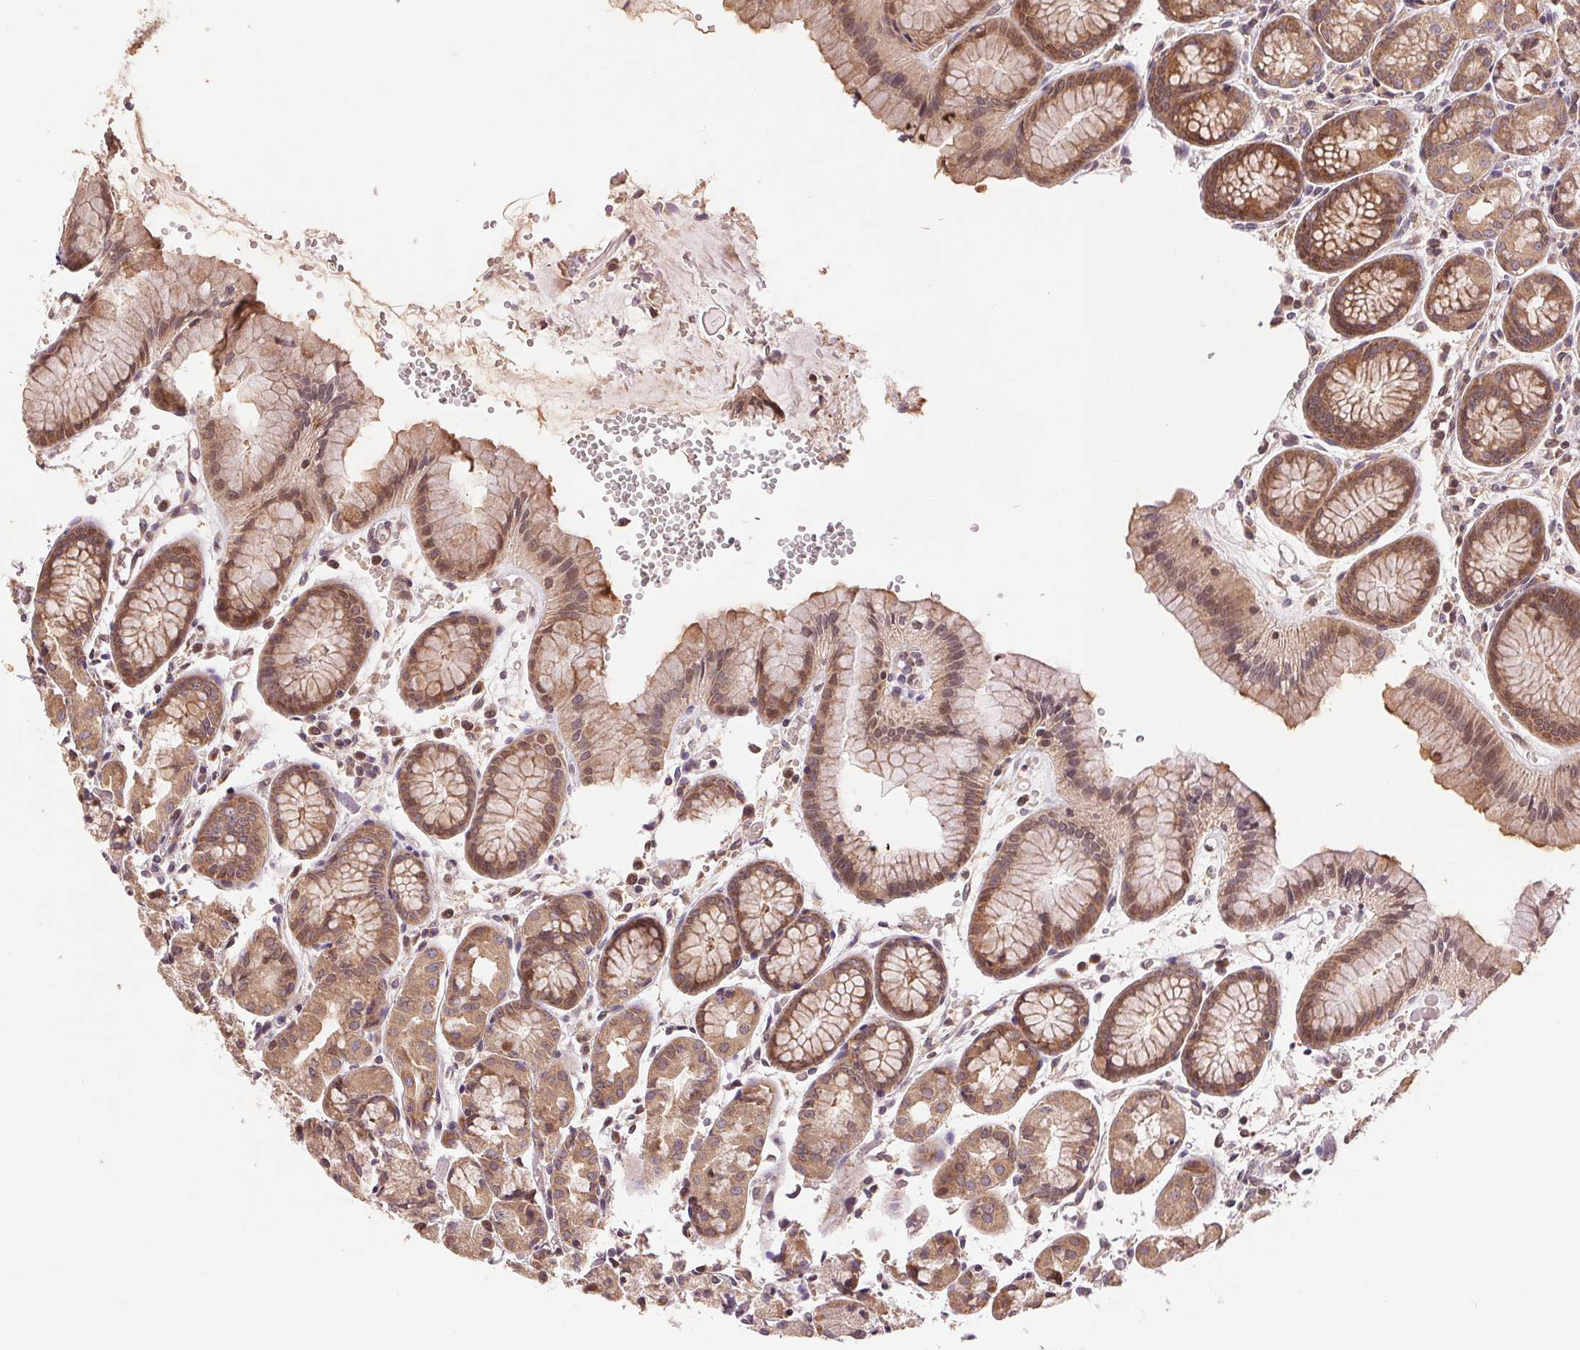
{"staining": {"intensity": "moderate", "quantity": ">75%", "location": "cytoplasmic/membranous,nuclear"}, "tissue": "stomach", "cell_type": "Glandular cells", "image_type": "normal", "snomed": [{"axis": "morphology", "description": "Normal tissue, NOS"}, {"axis": "topography", "description": "Stomach, upper"}], "caption": "Protein staining by IHC exhibits moderate cytoplasmic/membranous,nuclear positivity in about >75% of glandular cells in benign stomach.", "gene": "BTF3L4", "patient": {"sex": "male", "age": 47}}